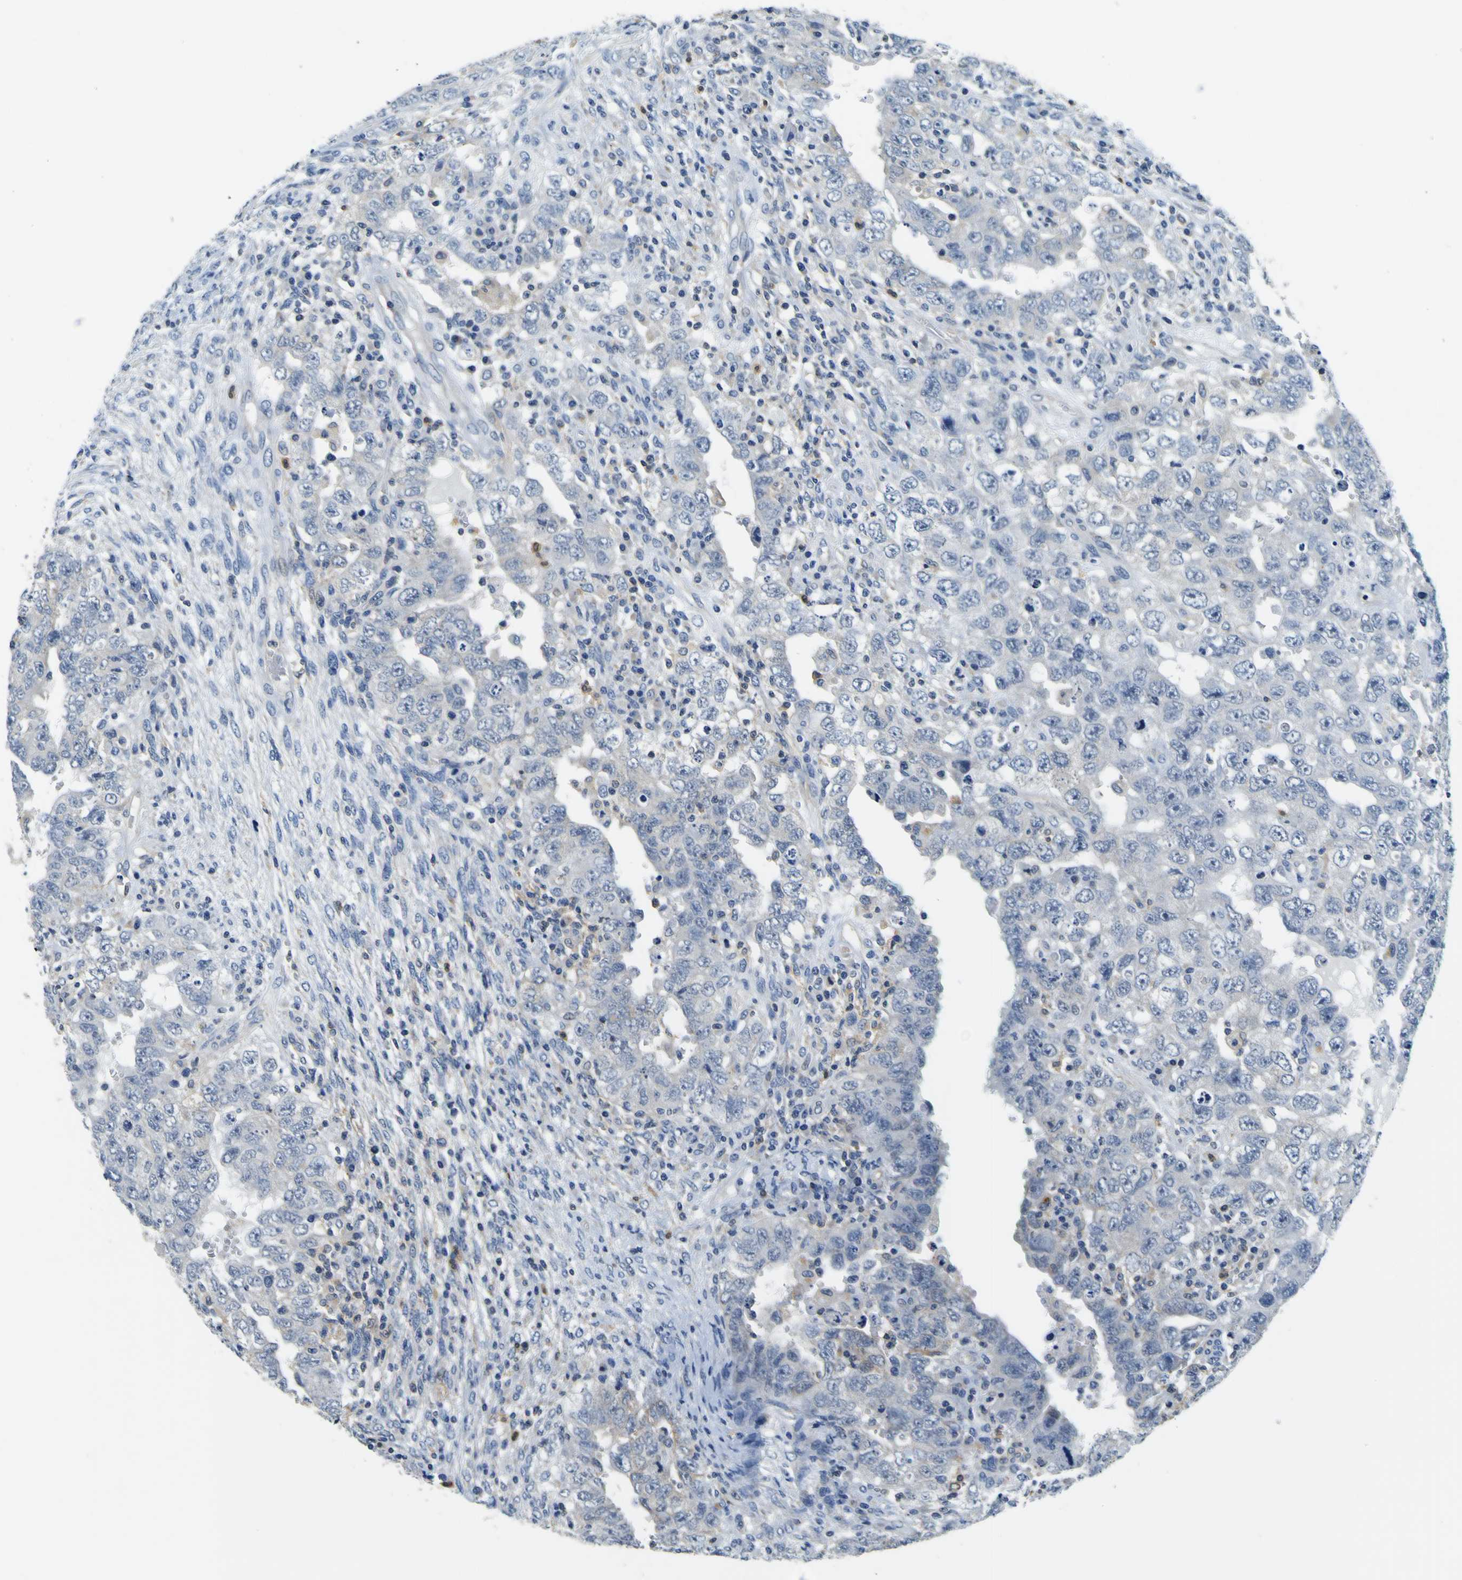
{"staining": {"intensity": "weak", "quantity": "<25%", "location": "cytoplasmic/membranous"}, "tissue": "testis cancer", "cell_type": "Tumor cells", "image_type": "cancer", "snomed": [{"axis": "morphology", "description": "Carcinoma, Embryonal, NOS"}, {"axis": "topography", "description": "Testis"}], "caption": "IHC photomicrograph of human testis embryonal carcinoma stained for a protein (brown), which shows no expression in tumor cells. The staining was performed using DAB (3,3'-diaminobenzidine) to visualize the protein expression in brown, while the nuclei were stained in blue with hematoxylin (Magnification: 20x).", "gene": "TNIK", "patient": {"sex": "male", "age": 26}}